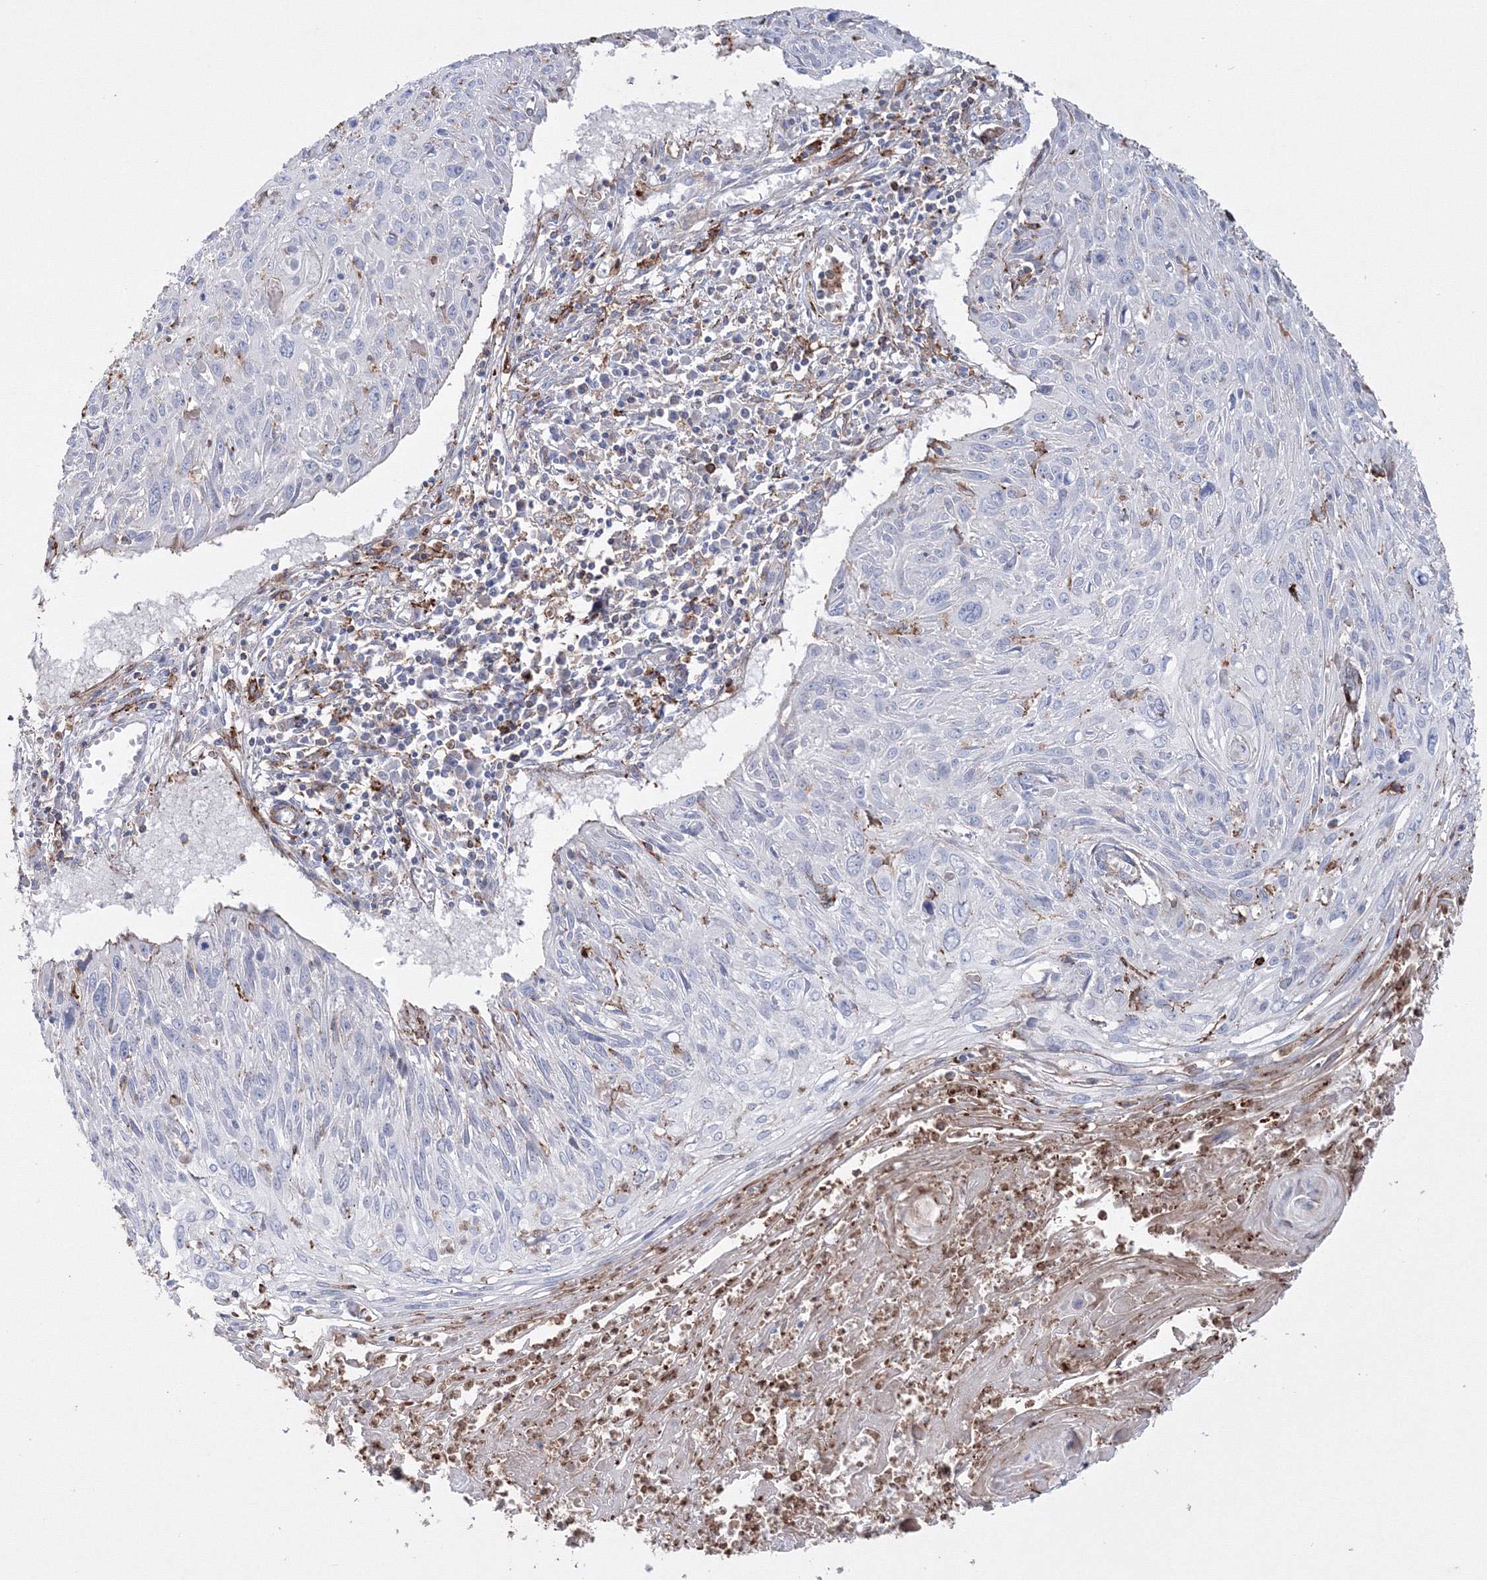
{"staining": {"intensity": "negative", "quantity": "none", "location": "none"}, "tissue": "cervical cancer", "cell_type": "Tumor cells", "image_type": "cancer", "snomed": [{"axis": "morphology", "description": "Squamous cell carcinoma, NOS"}, {"axis": "topography", "description": "Cervix"}], "caption": "Immunohistochemistry (IHC) histopathology image of human cervical cancer (squamous cell carcinoma) stained for a protein (brown), which demonstrates no staining in tumor cells.", "gene": "GPR82", "patient": {"sex": "female", "age": 51}}